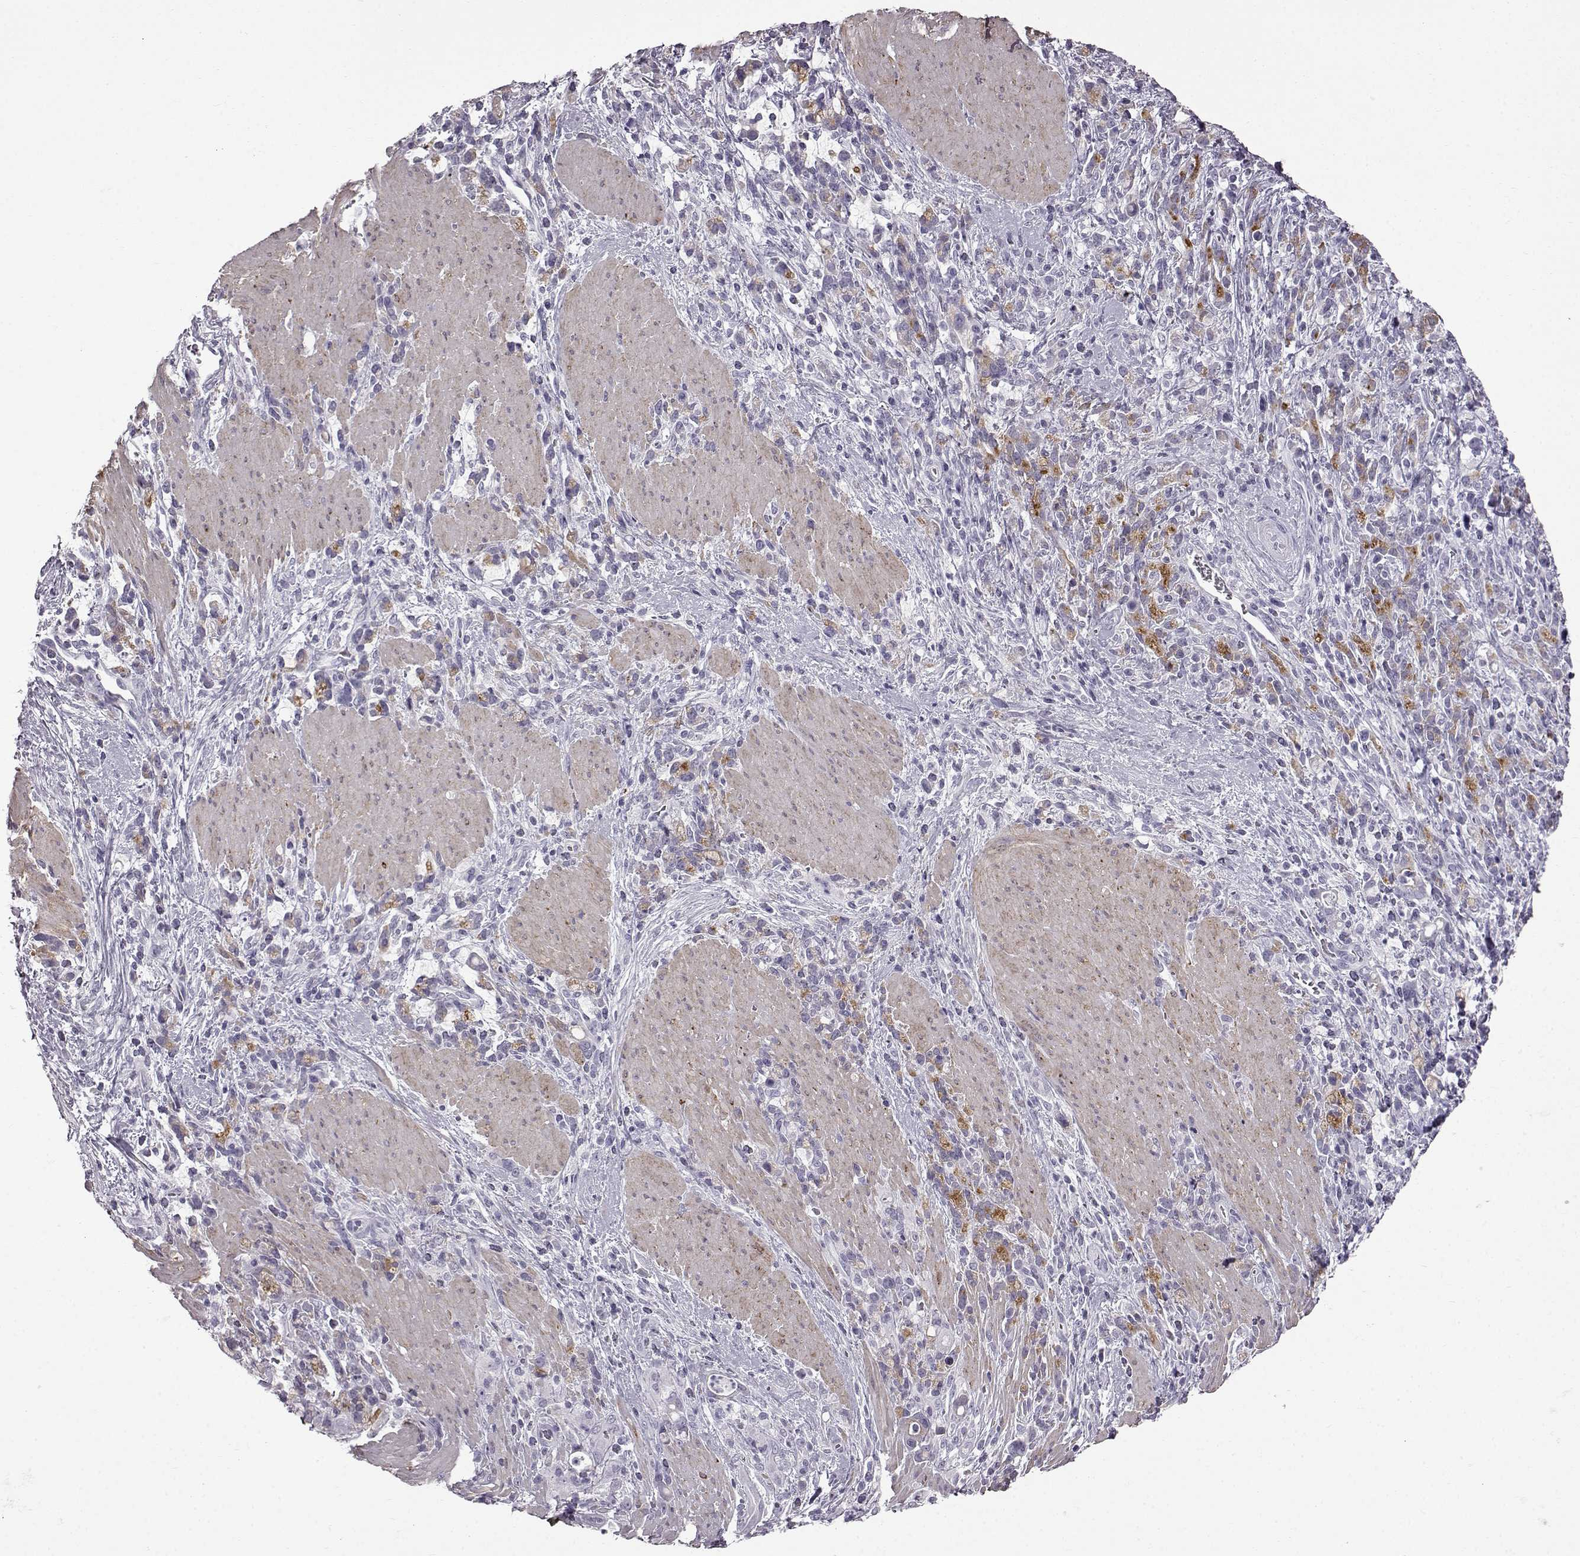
{"staining": {"intensity": "weak", "quantity": "<25%", "location": "cytoplasmic/membranous"}, "tissue": "stomach cancer", "cell_type": "Tumor cells", "image_type": "cancer", "snomed": [{"axis": "morphology", "description": "Adenocarcinoma, NOS"}, {"axis": "topography", "description": "Stomach"}], "caption": "Human stomach cancer stained for a protein using immunohistochemistry (IHC) demonstrates no positivity in tumor cells.", "gene": "SLC28A2", "patient": {"sex": "female", "age": 57}}